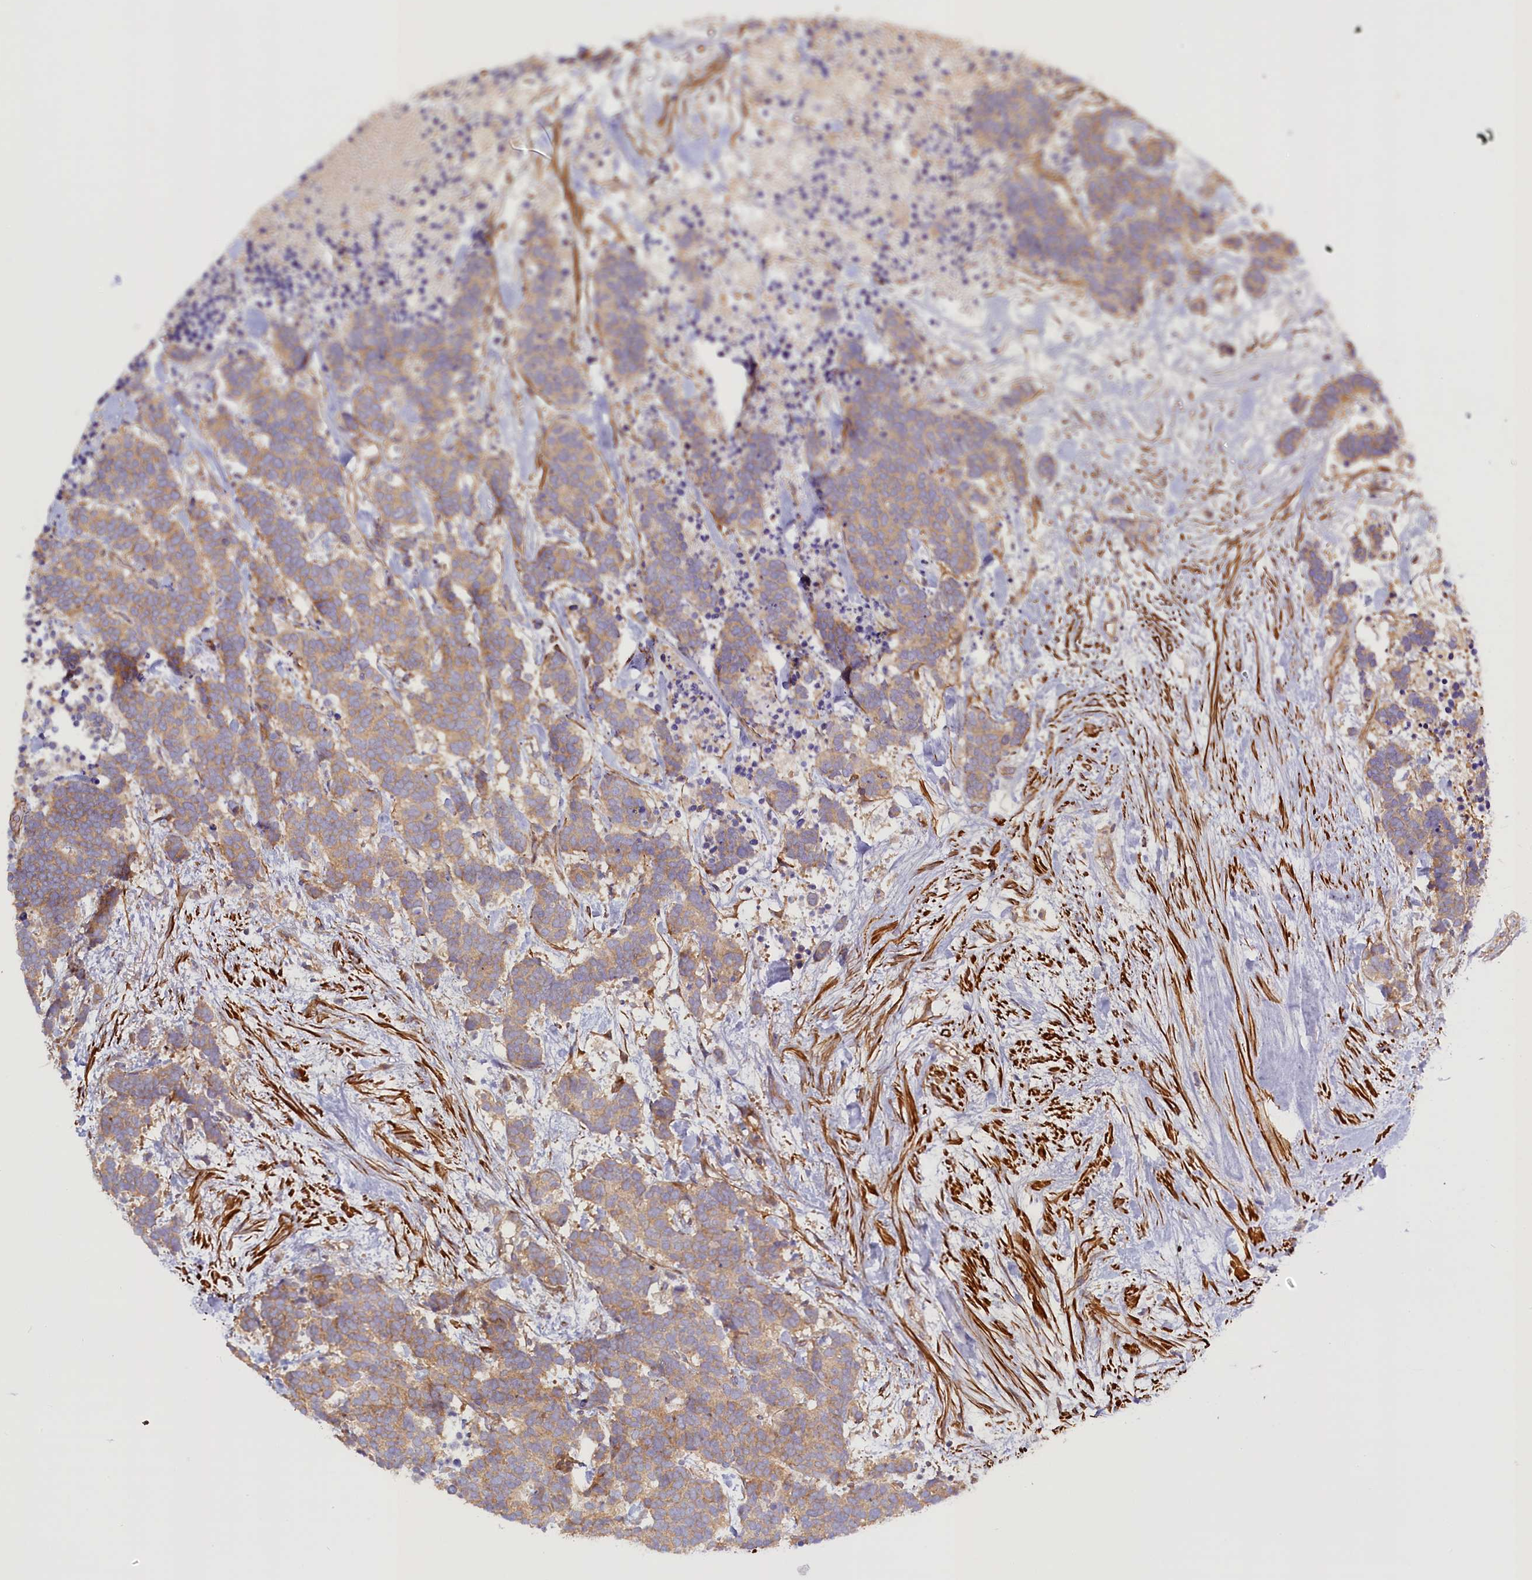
{"staining": {"intensity": "weak", "quantity": ">75%", "location": "cytoplasmic/membranous"}, "tissue": "carcinoid", "cell_type": "Tumor cells", "image_type": "cancer", "snomed": [{"axis": "morphology", "description": "Carcinoma, NOS"}, {"axis": "morphology", "description": "Carcinoid, malignant, NOS"}, {"axis": "topography", "description": "Prostate"}], "caption": "Protein expression analysis of human carcinoid reveals weak cytoplasmic/membranous expression in about >75% of tumor cells.", "gene": "FUZ", "patient": {"sex": "male", "age": 57}}